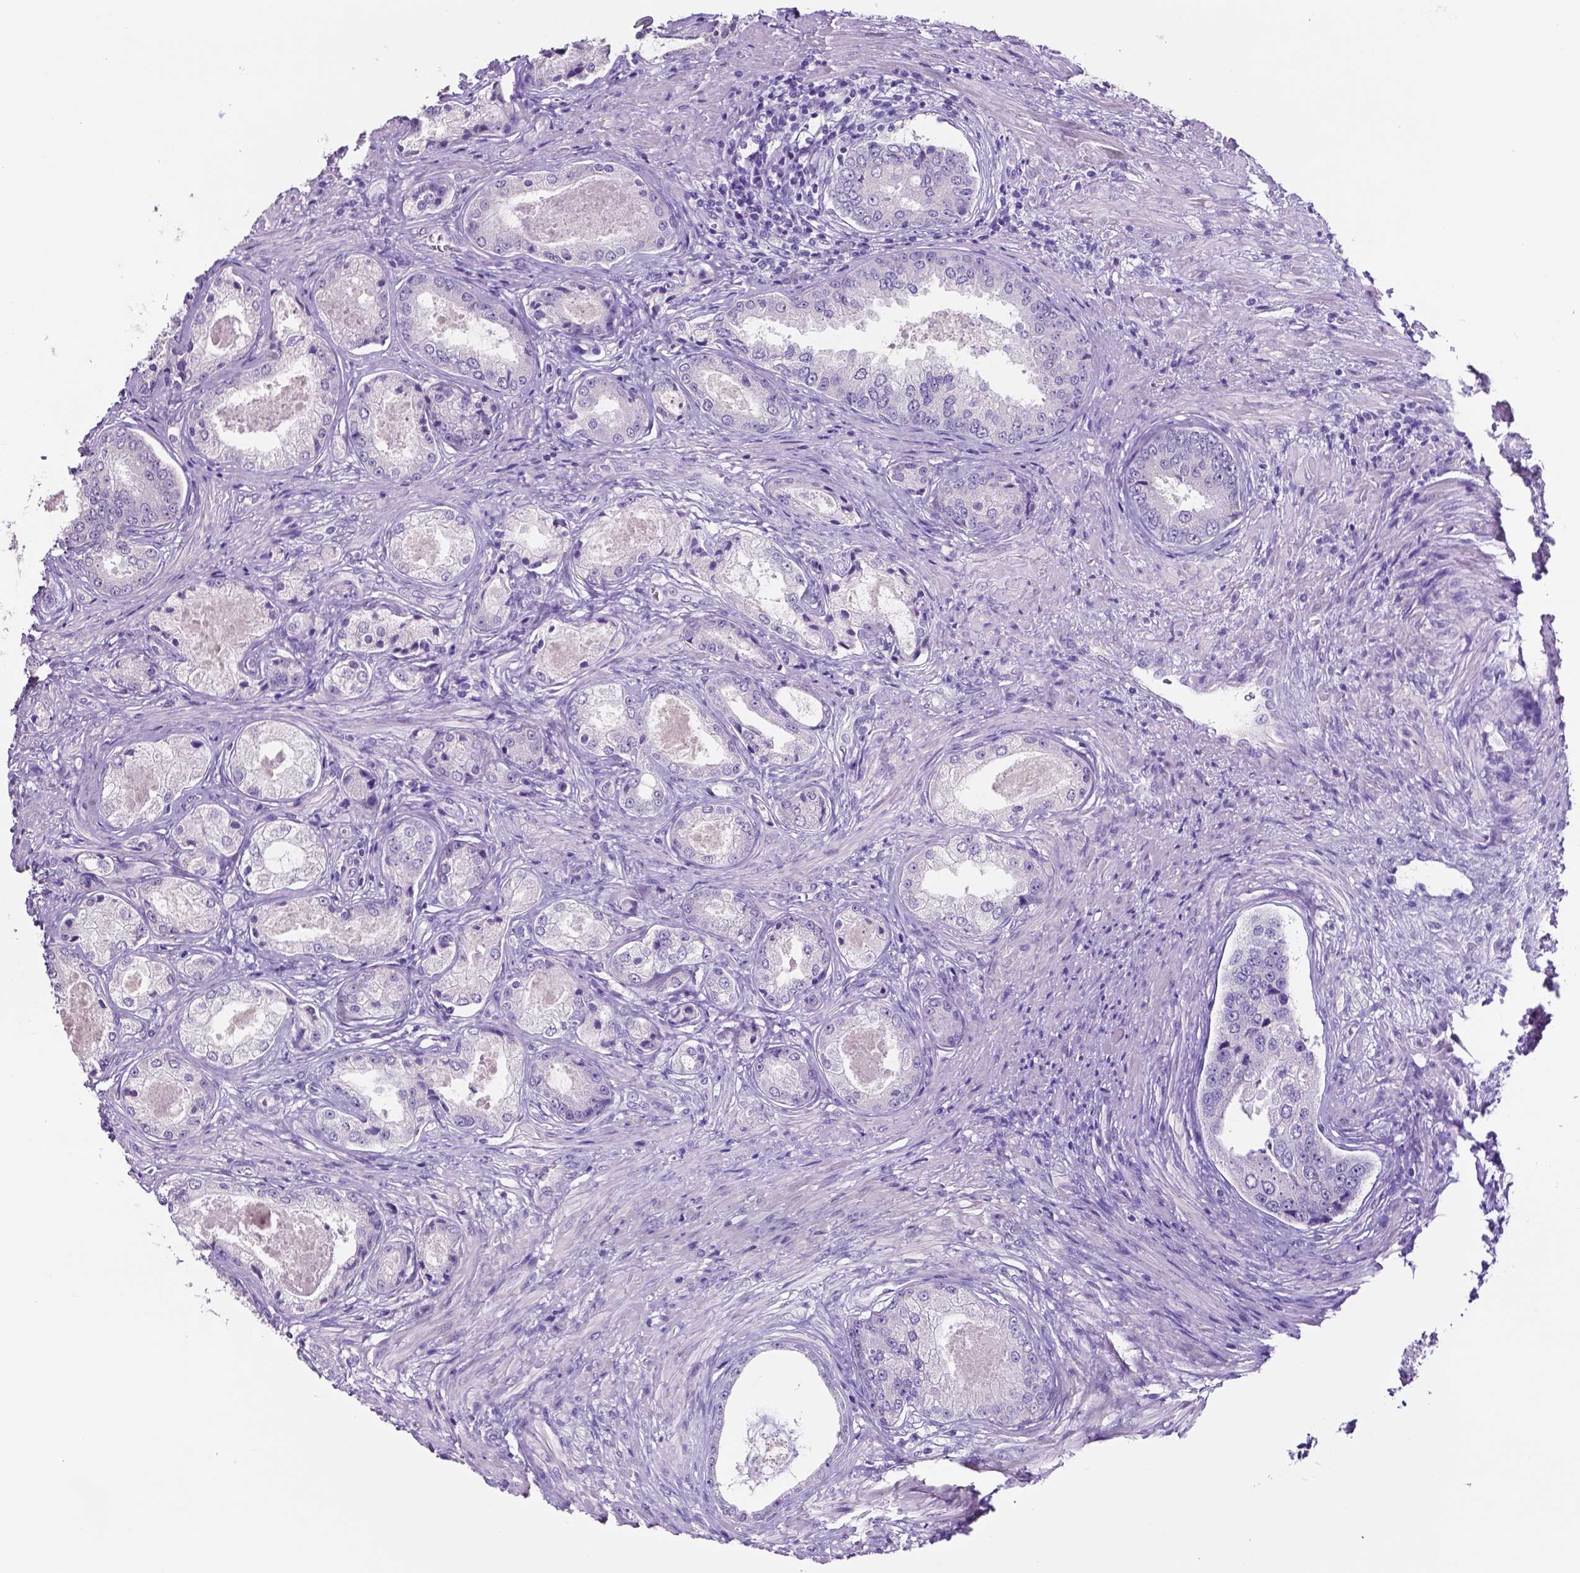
{"staining": {"intensity": "negative", "quantity": "none", "location": "none"}, "tissue": "prostate cancer", "cell_type": "Tumor cells", "image_type": "cancer", "snomed": [{"axis": "morphology", "description": "Adenocarcinoma, Low grade"}, {"axis": "topography", "description": "Prostate"}], "caption": "DAB (3,3'-diaminobenzidine) immunohistochemical staining of human adenocarcinoma (low-grade) (prostate) demonstrates no significant expression in tumor cells.", "gene": "SLC22A2", "patient": {"sex": "male", "age": 68}}